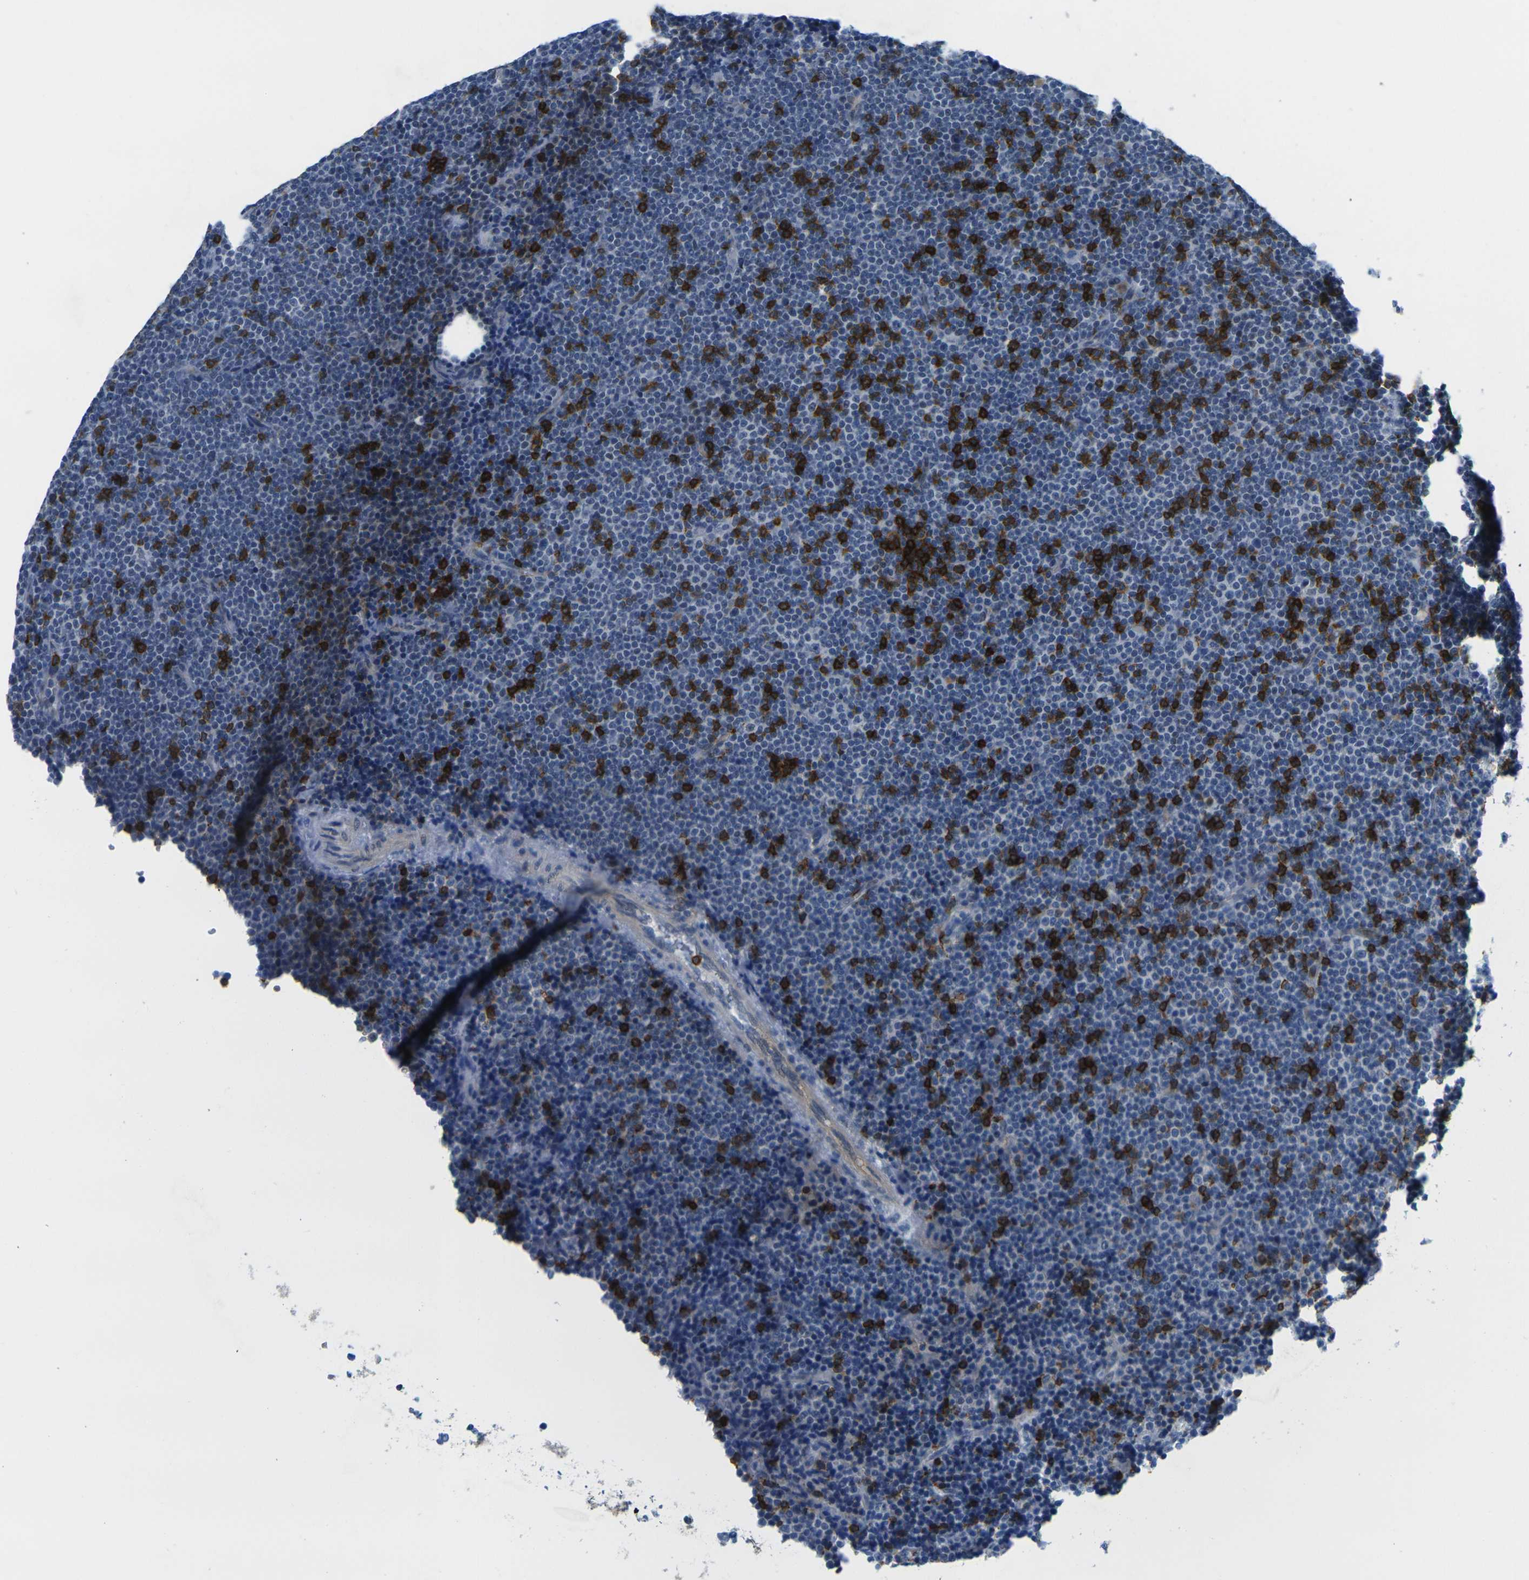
{"staining": {"intensity": "strong", "quantity": "<25%", "location": "cytoplasmic/membranous"}, "tissue": "lymphoma", "cell_type": "Tumor cells", "image_type": "cancer", "snomed": [{"axis": "morphology", "description": "Malignant lymphoma, non-Hodgkin's type, Low grade"}, {"axis": "topography", "description": "Lymph node"}], "caption": "This is a histology image of immunohistochemistry staining of lymphoma, which shows strong staining in the cytoplasmic/membranous of tumor cells.", "gene": "CD3D", "patient": {"sex": "female", "age": 67}}